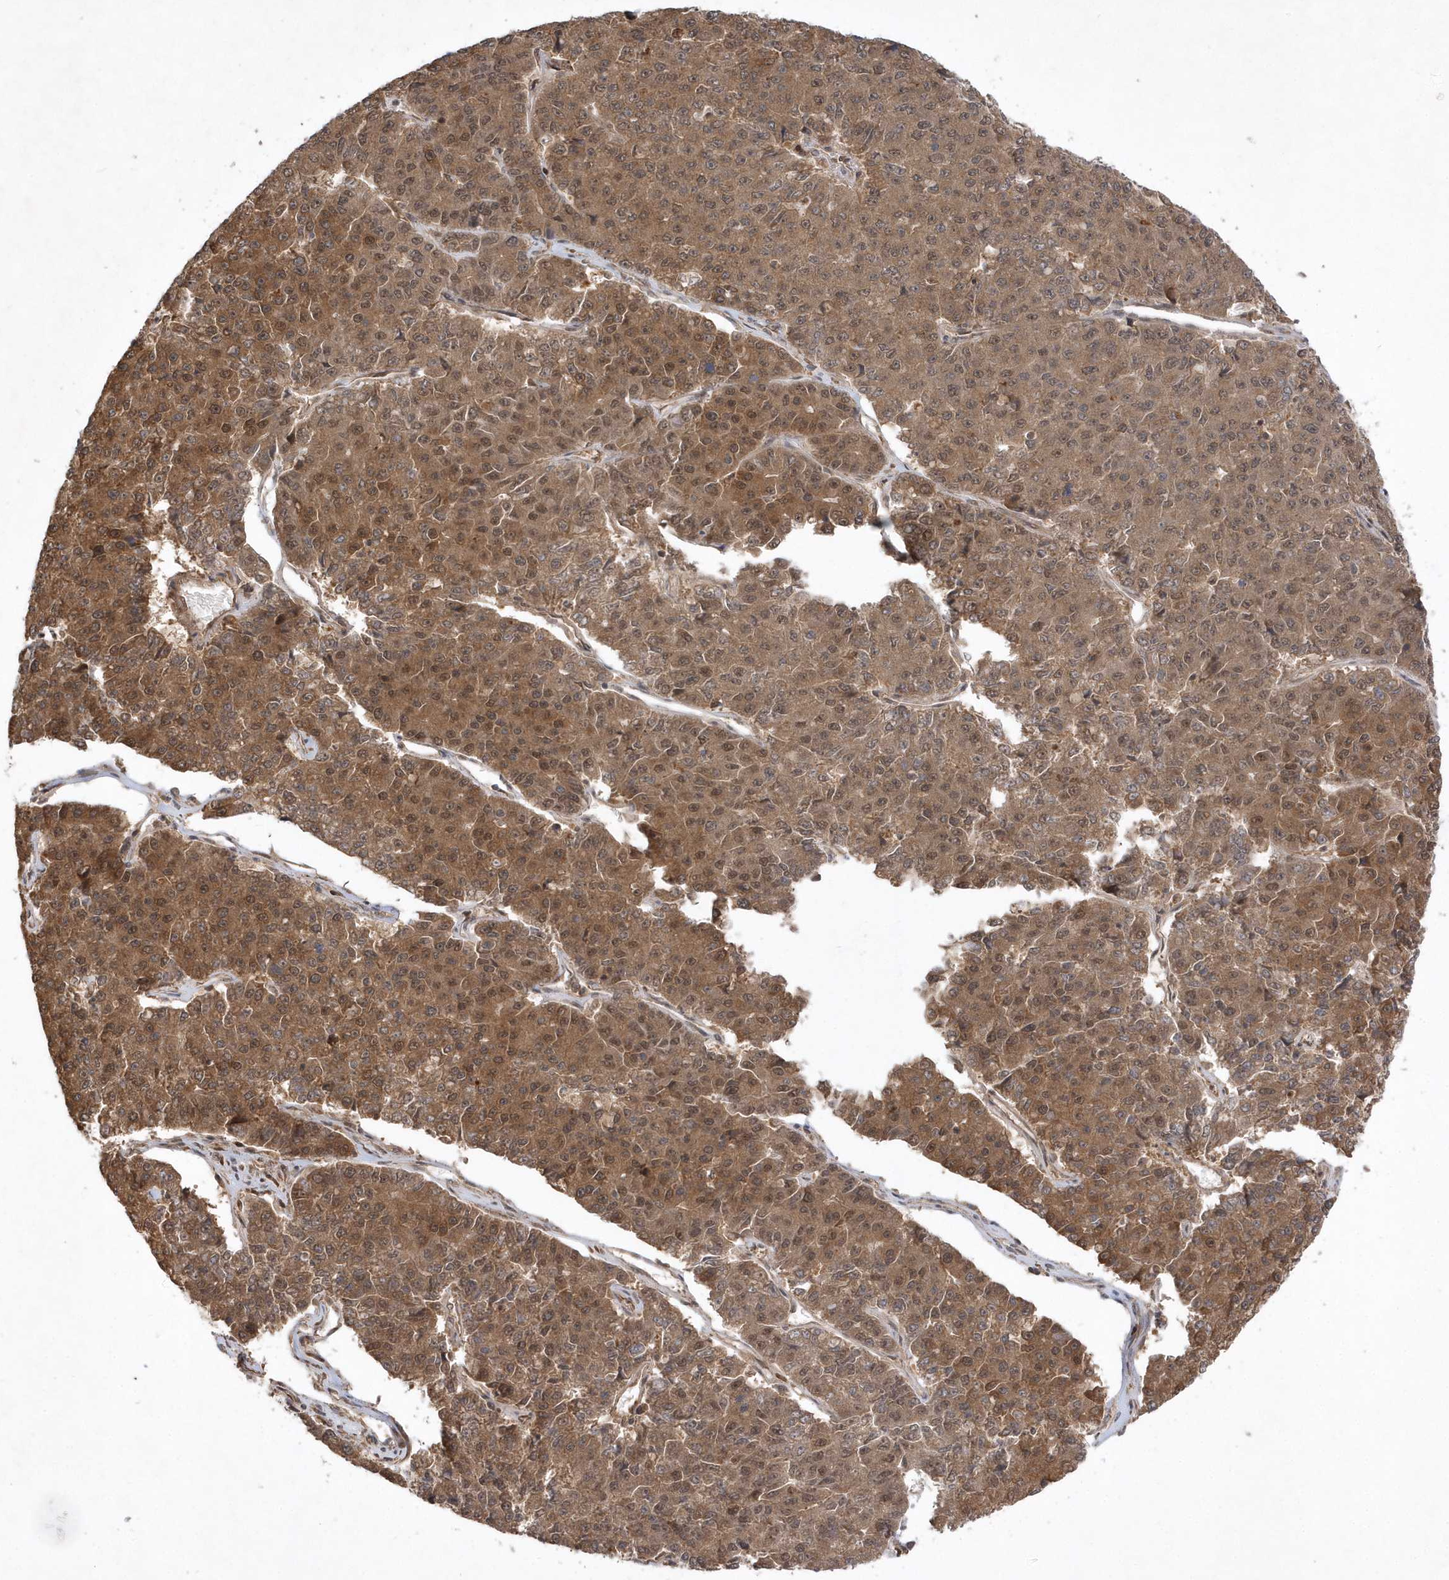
{"staining": {"intensity": "moderate", "quantity": ">75%", "location": "cytoplasmic/membranous,nuclear"}, "tissue": "pancreatic cancer", "cell_type": "Tumor cells", "image_type": "cancer", "snomed": [{"axis": "morphology", "description": "Adenocarcinoma, NOS"}, {"axis": "topography", "description": "Pancreas"}], "caption": "Tumor cells show moderate cytoplasmic/membranous and nuclear positivity in approximately >75% of cells in pancreatic adenocarcinoma. (Brightfield microscopy of DAB IHC at high magnification).", "gene": "GFM2", "patient": {"sex": "male", "age": 50}}